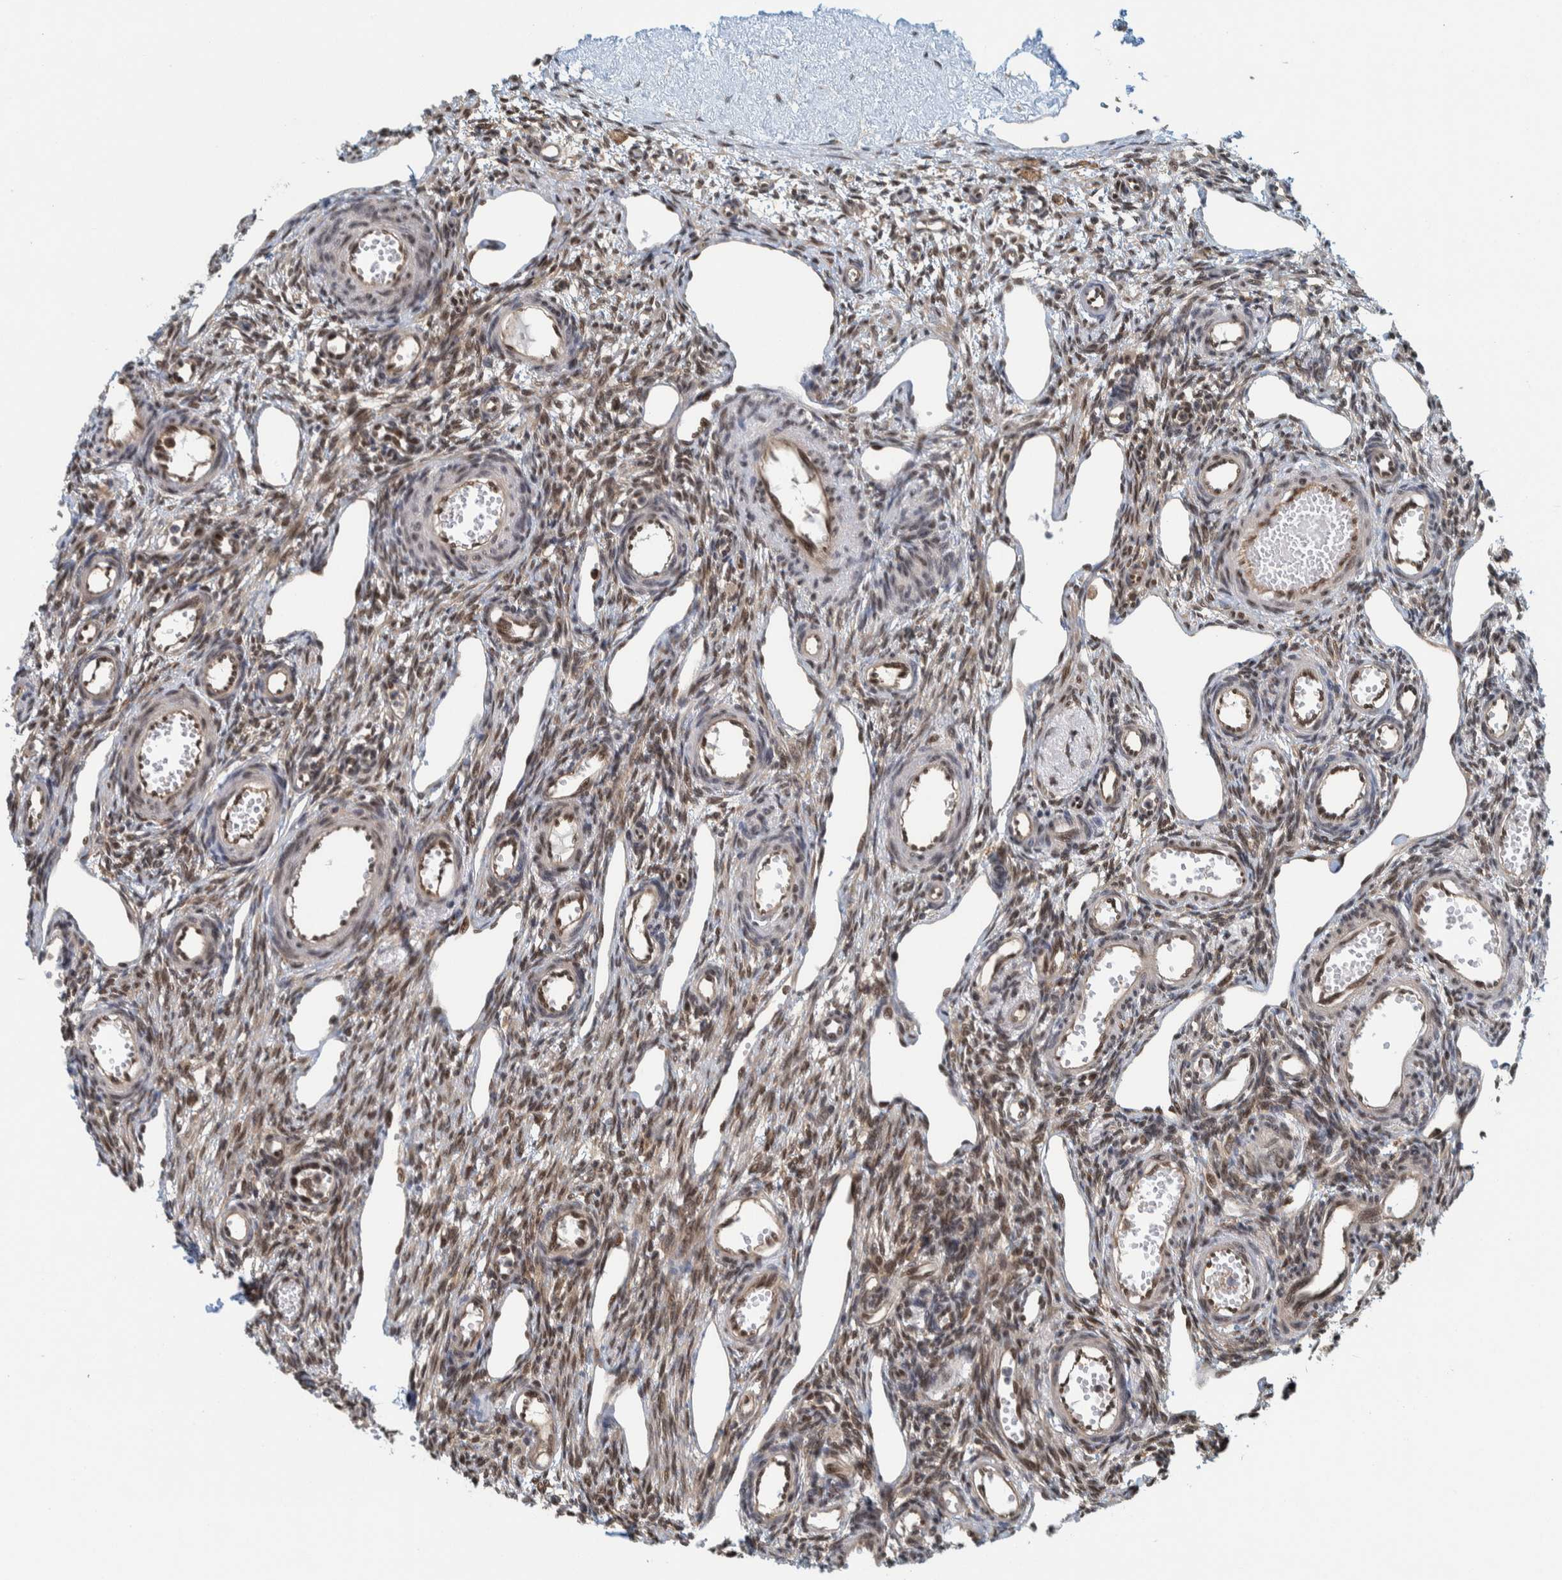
{"staining": {"intensity": "moderate", "quantity": ">75%", "location": "nuclear"}, "tissue": "ovary", "cell_type": "Follicle cells", "image_type": "normal", "snomed": [{"axis": "morphology", "description": "Normal tissue, NOS"}, {"axis": "topography", "description": "Ovary"}], "caption": "A photomicrograph showing moderate nuclear staining in approximately >75% of follicle cells in unremarkable ovary, as visualized by brown immunohistochemical staining.", "gene": "COPS3", "patient": {"sex": "female", "age": 33}}